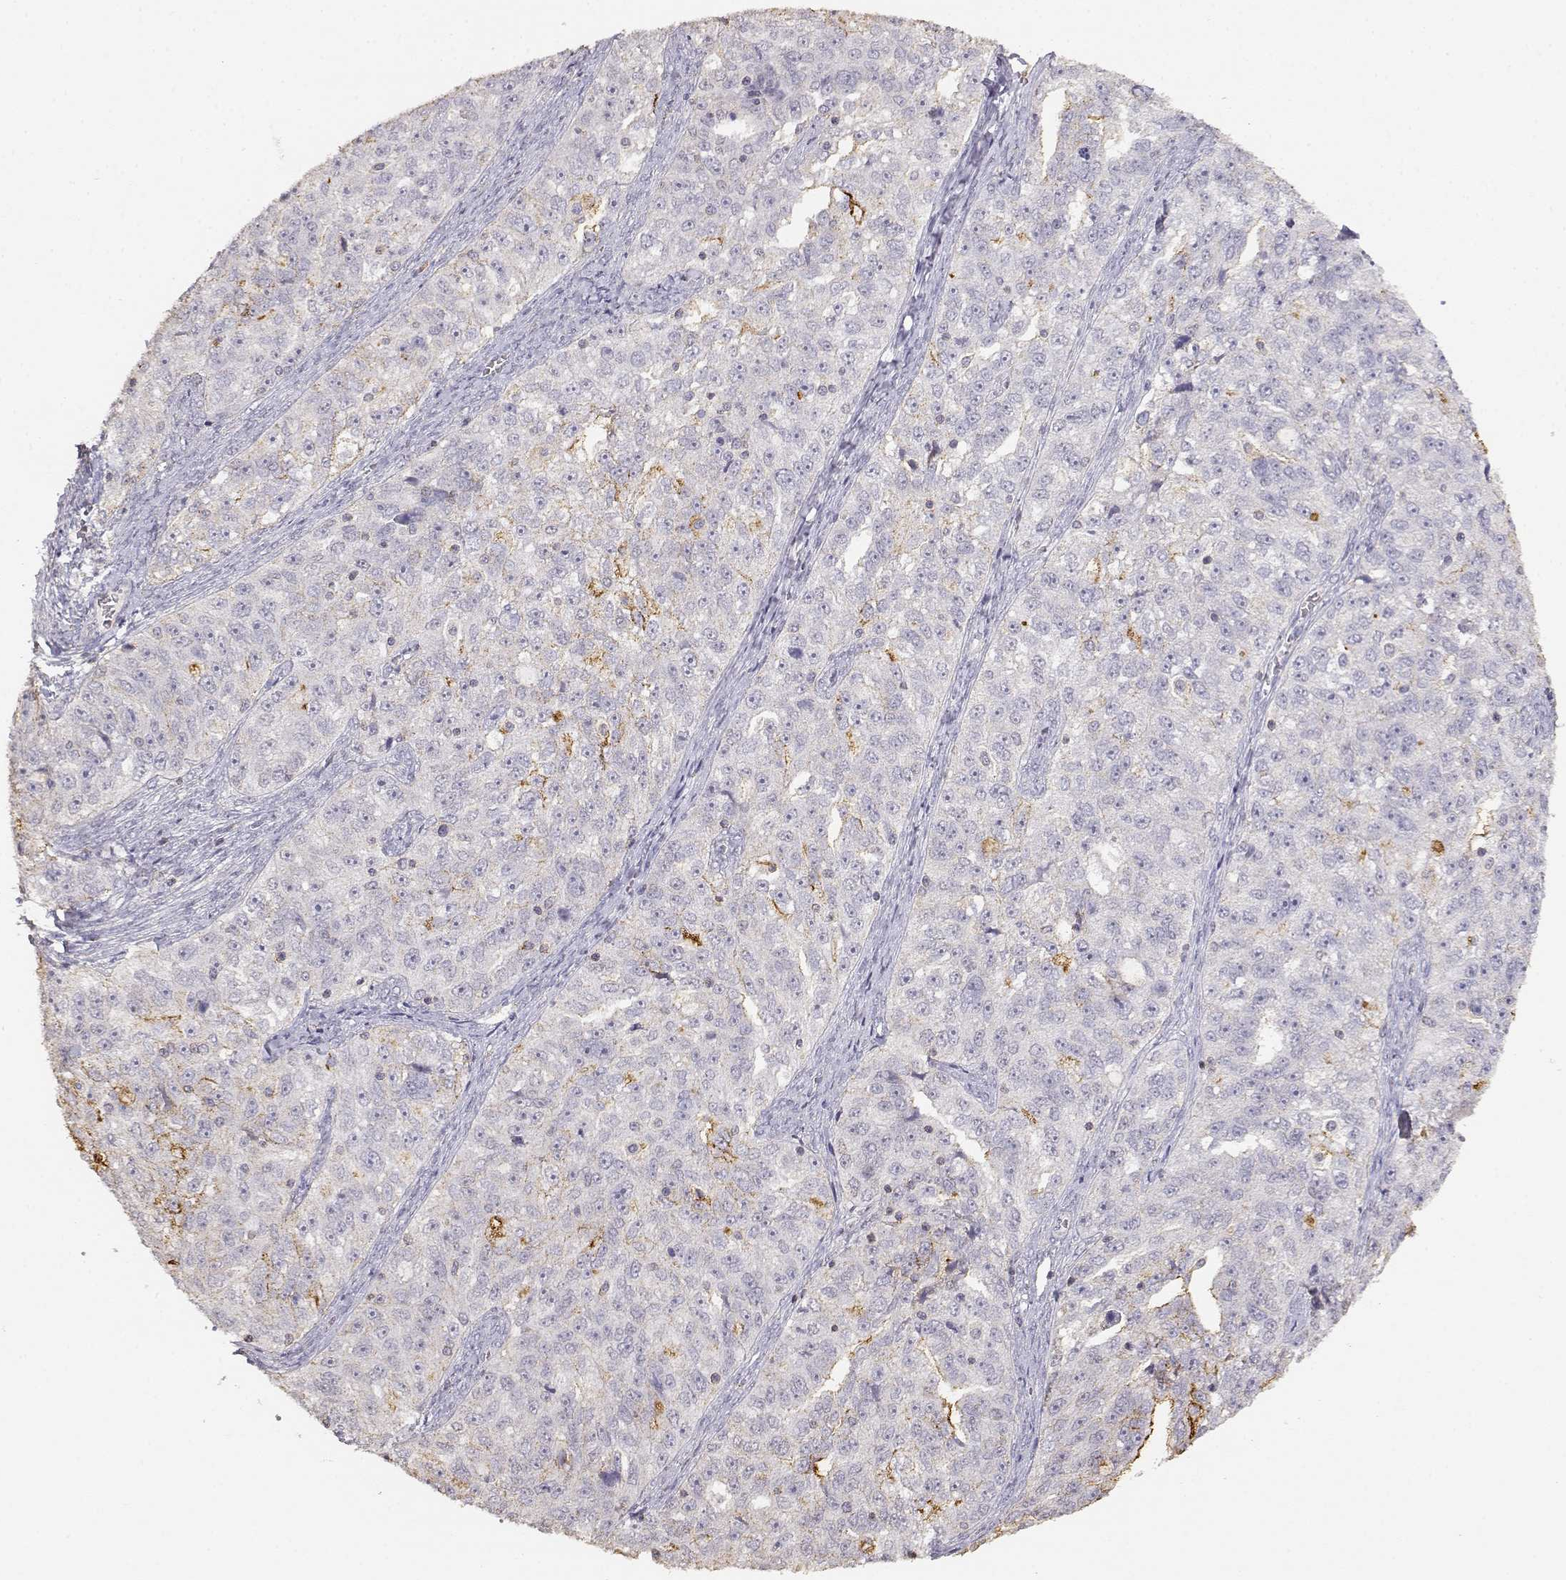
{"staining": {"intensity": "moderate", "quantity": "<25%", "location": "cytoplasmic/membranous"}, "tissue": "ovarian cancer", "cell_type": "Tumor cells", "image_type": "cancer", "snomed": [{"axis": "morphology", "description": "Cystadenocarcinoma, serous, NOS"}, {"axis": "topography", "description": "Ovary"}], "caption": "The immunohistochemical stain labels moderate cytoplasmic/membranous staining in tumor cells of serous cystadenocarcinoma (ovarian) tissue. The staining was performed using DAB to visualize the protein expression in brown, while the nuclei were stained in blue with hematoxylin (Magnification: 20x).", "gene": "TNFRSF10C", "patient": {"sex": "female", "age": 51}}